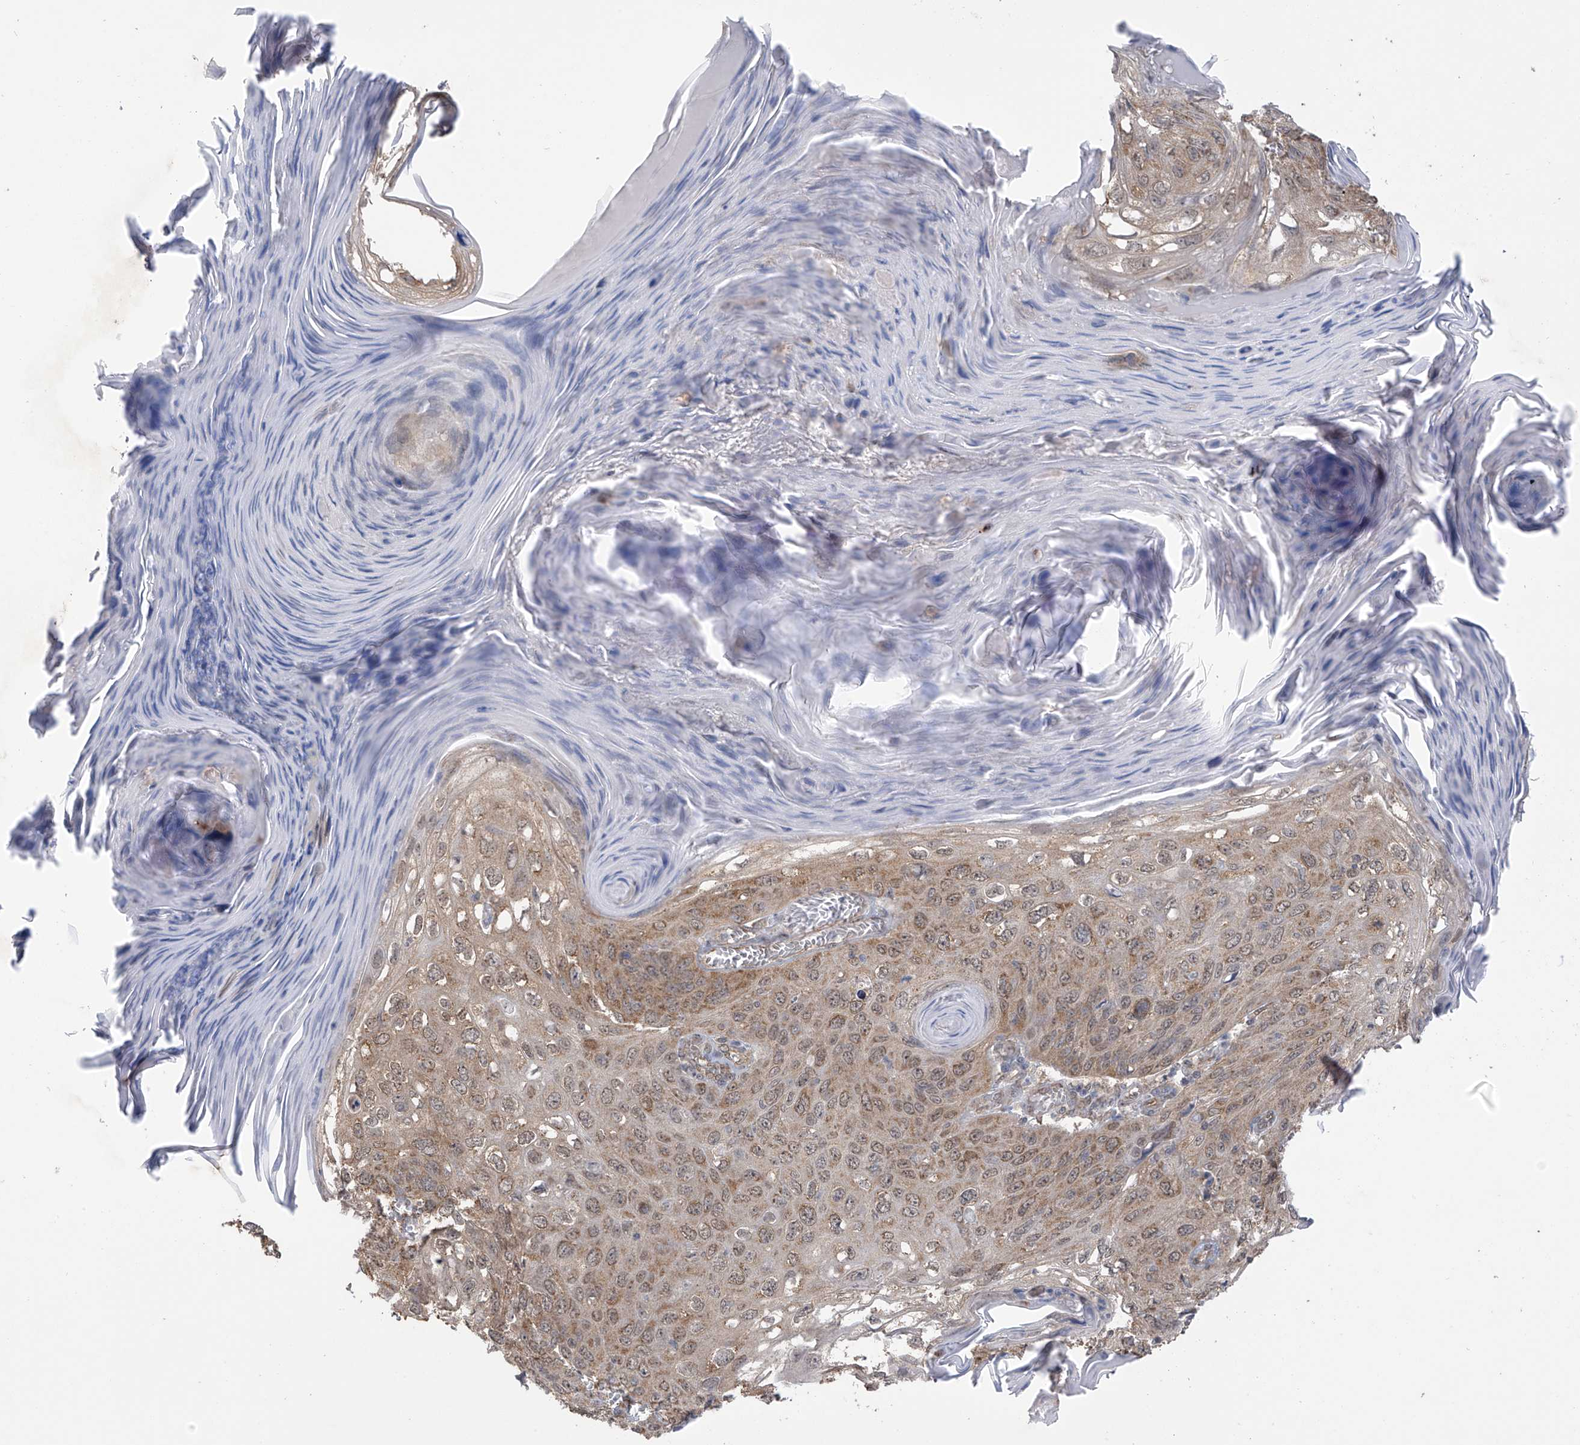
{"staining": {"intensity": "moderate", "quantity": ">75%", "location": "cytoplasmic/membranous,nuclear"}, "tissue": "skin cancer", "cell_type": "Tumor cells", "image_type": "cancer", "snomed": [{"axis": "morphology", "description": "Squamous cell carcinoma, NOS"}, {"axis": "topography", "description": "Skin"}], "caption": "High-magnification brightfield microscopy of skin cancer stained with DAB (3,3'-diaminobenzidine) (brown) and counterstained with hematoxylin (blue). tumor cells exhibit moderate cytoplasmic/membranous and nuclear staining is present in approximately>75% of cells. (DAB IHC with brightfield microscopy, high magnification).", "gene": "KIAA1522", "patient": {"sex": "female", "age": 90}}